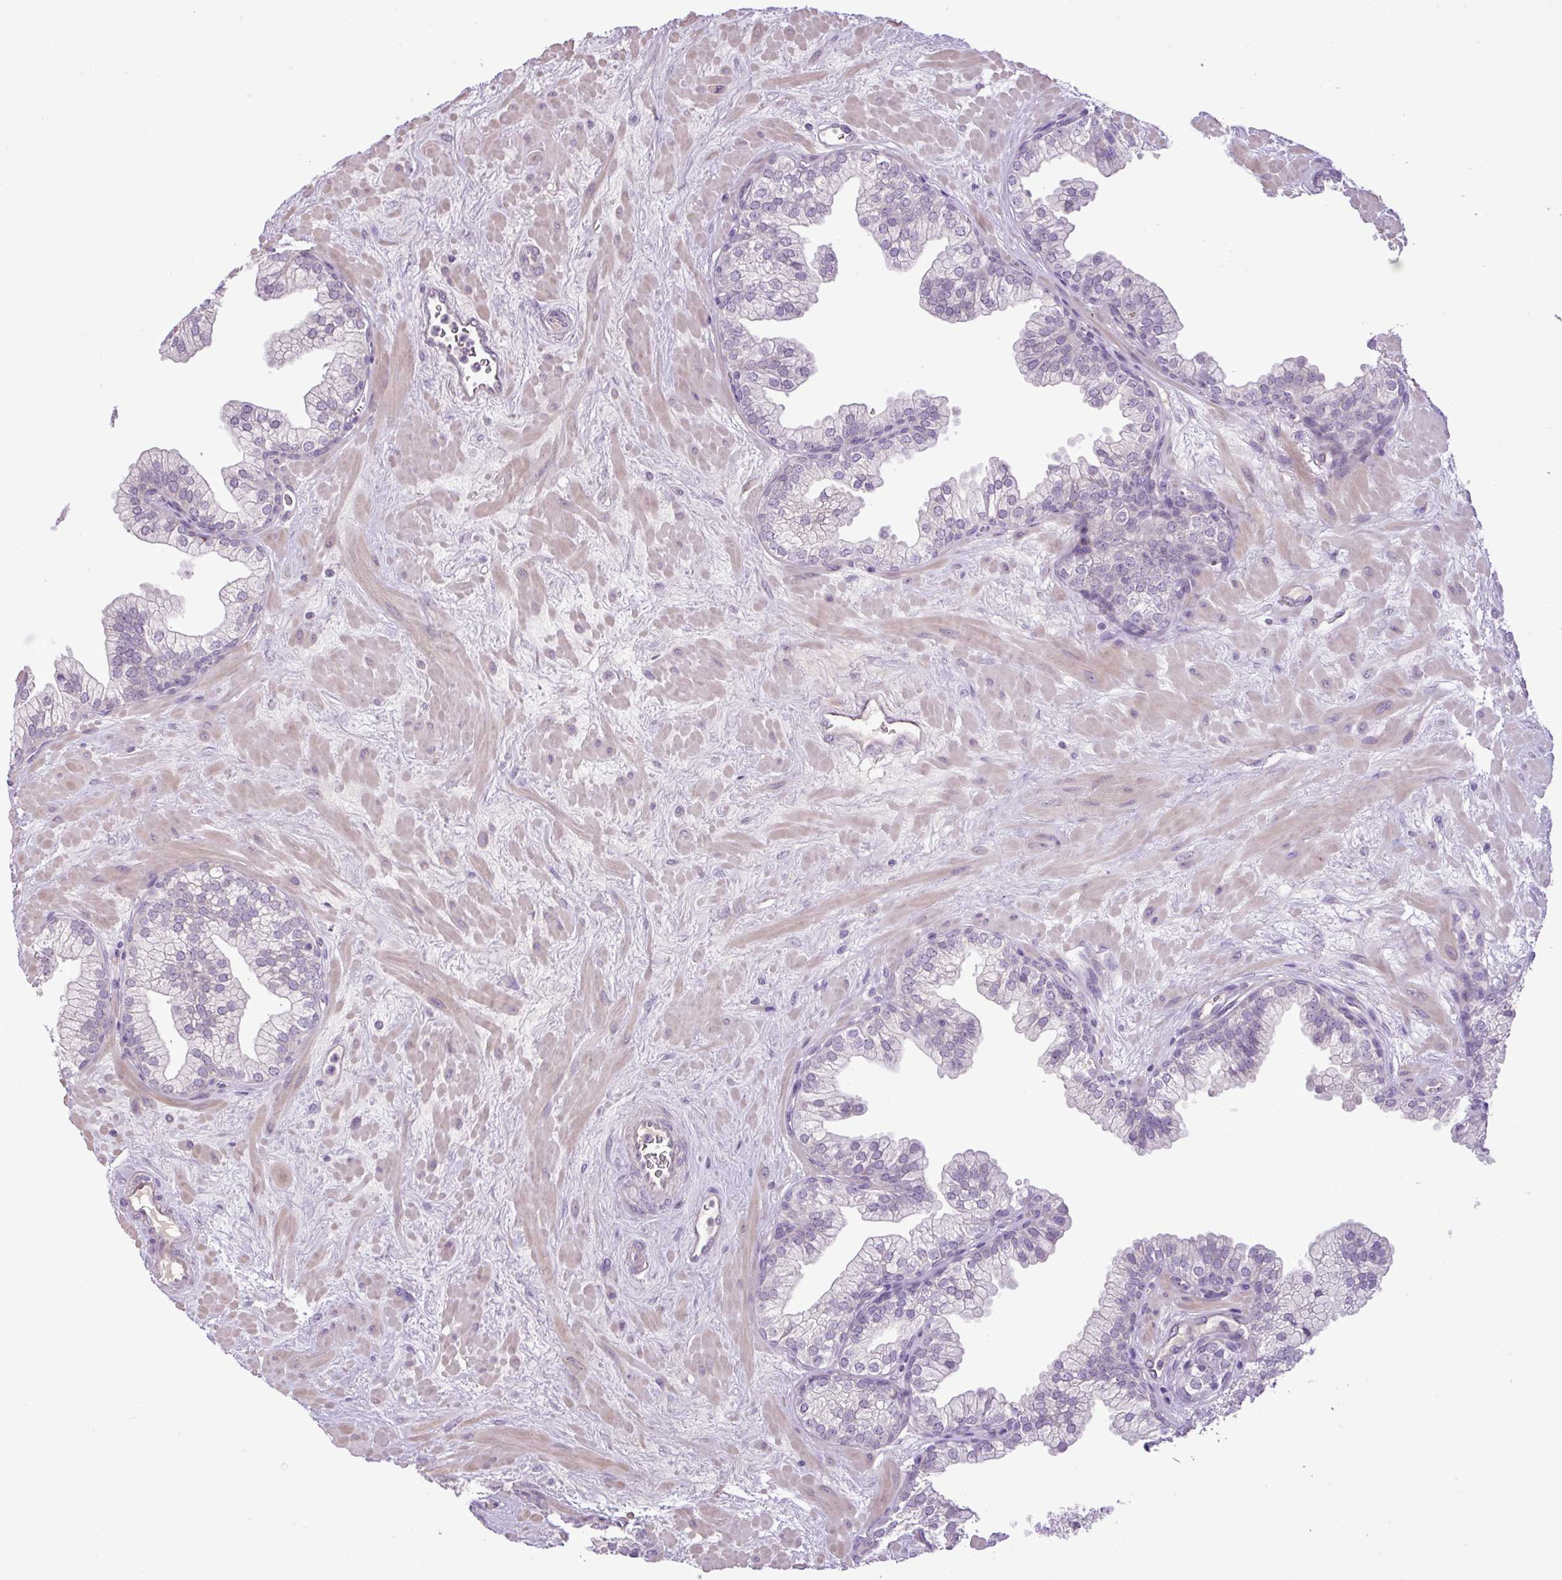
{"staining": {"intensity": "negative", "quantity": "none", "location": "none"}, "tissue": "prostate", "cell_type": "Glandular cells", "image_type": "normal", "snomed": [{"axis": "morphology", "description": "Normal tissue, NOS"}, {"axis": "topography", "description": "Prostate"}, {"axis": "topography", "description": "Peripheral nerve tissue"}], "caption": "Immunohistochemical staining of unremarkable human prostate exhibits no significant staining in glandular cells. Nuclei are stained in blue.", "gene": "DNAJB13", "patient": {"sex": "male", "age": 61}}